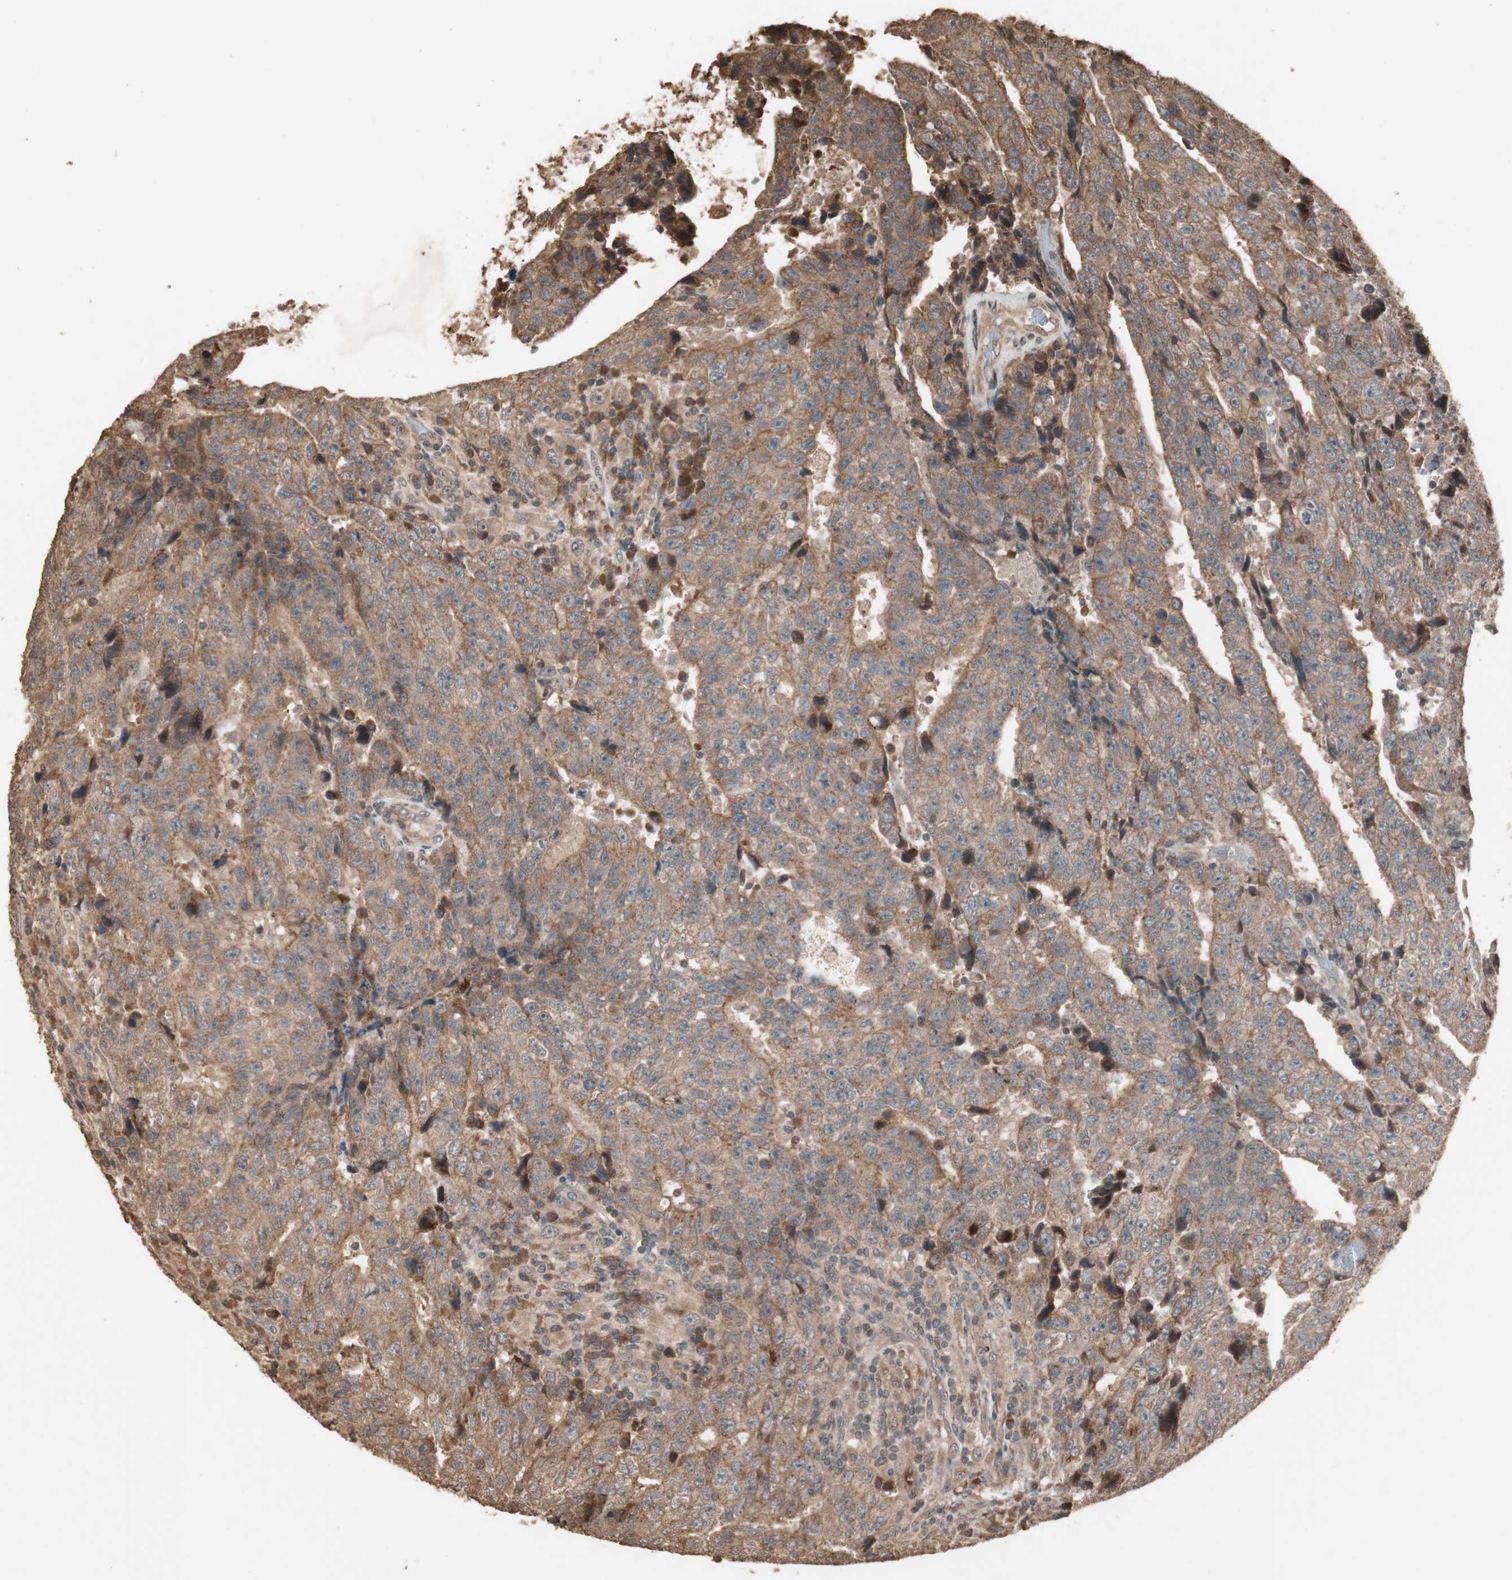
{"staining": {"intensity": "moderate", "quantity": ">75%", "location": "cytoplasmic/membranous"}, "tissue": "testis cancer", "cell_type": "Tumor cells", "image_type": "cancer", "snomed": [{"axis": "morphology", "description": "Necrosis, NOS"}, {"axis": "morphology", "description": "Carcinoma, Embryonal, NOS"}, {"axis": "topography", "description": "Testis"}], "caption": "Immunohistochemistry (IHC) micrograph of testis cancer stained for a protein (brown), which shows medium levels of moderate cytoplasmic/membranous staining in approximately >75% of tumor cells.", "gene": "USP20", "patient": {"sex": "male", "age": 19}}